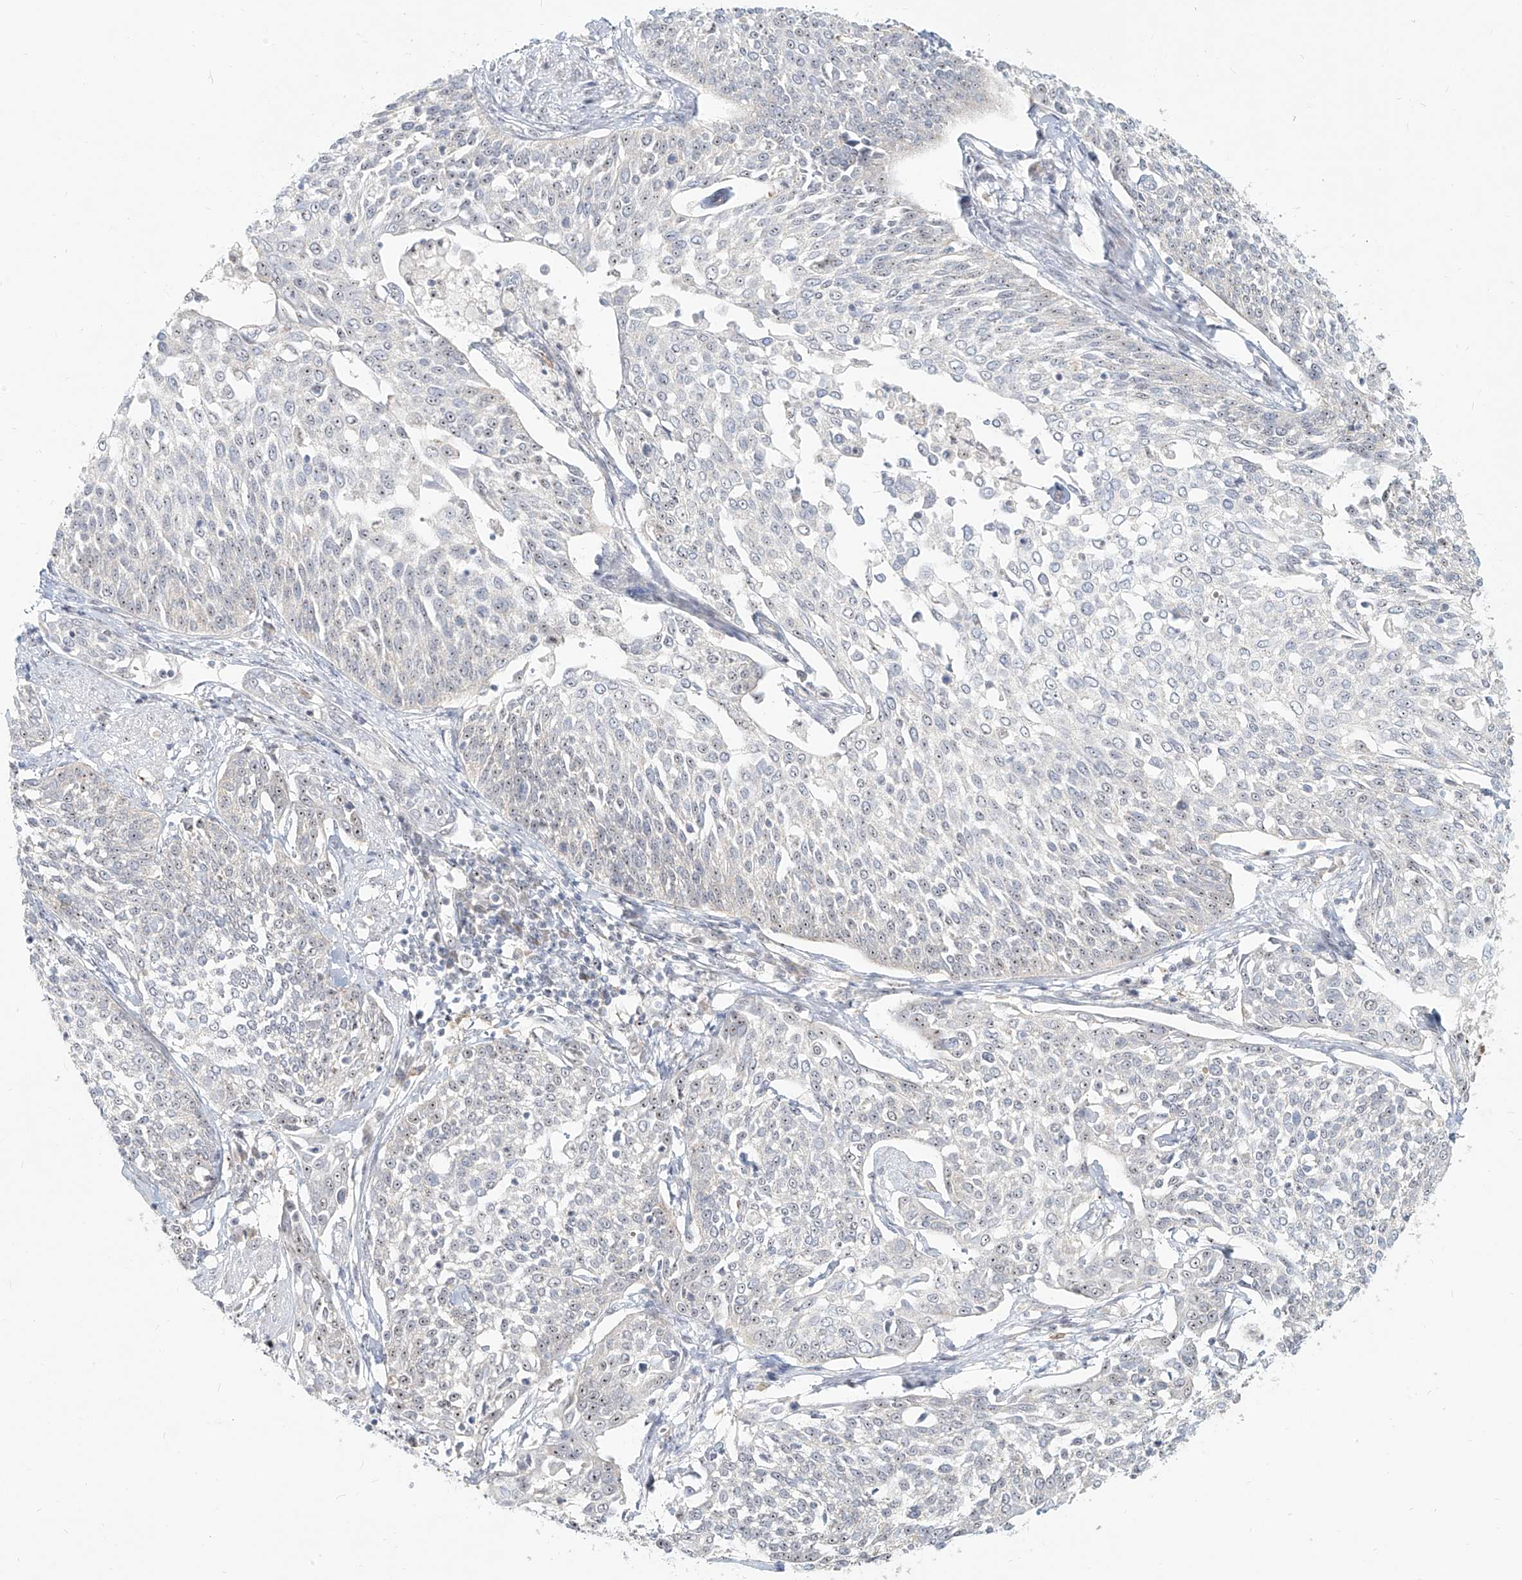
{"staining": {"intensity": "negative", "quantity": "none", "location": "none"}, "tissue": "cervical cancer", "cell_type": "Tumor cells", "image_type": "cancer", "snomed": [{"axis": "morphology", "description": "Squamous cell carcinoma, NOS"}, {"axis": "topography", "description": "Cervix"}], "caption": "An immunohistochemistry (IHC) image of cervical cancer (squamous cell carcinoma) is shown. There is no staining in tumor cells of cervical cancer (squamous cell carcinoma).", "gene": "BYSL", "patient": {"sex": "female", "age": 34}}